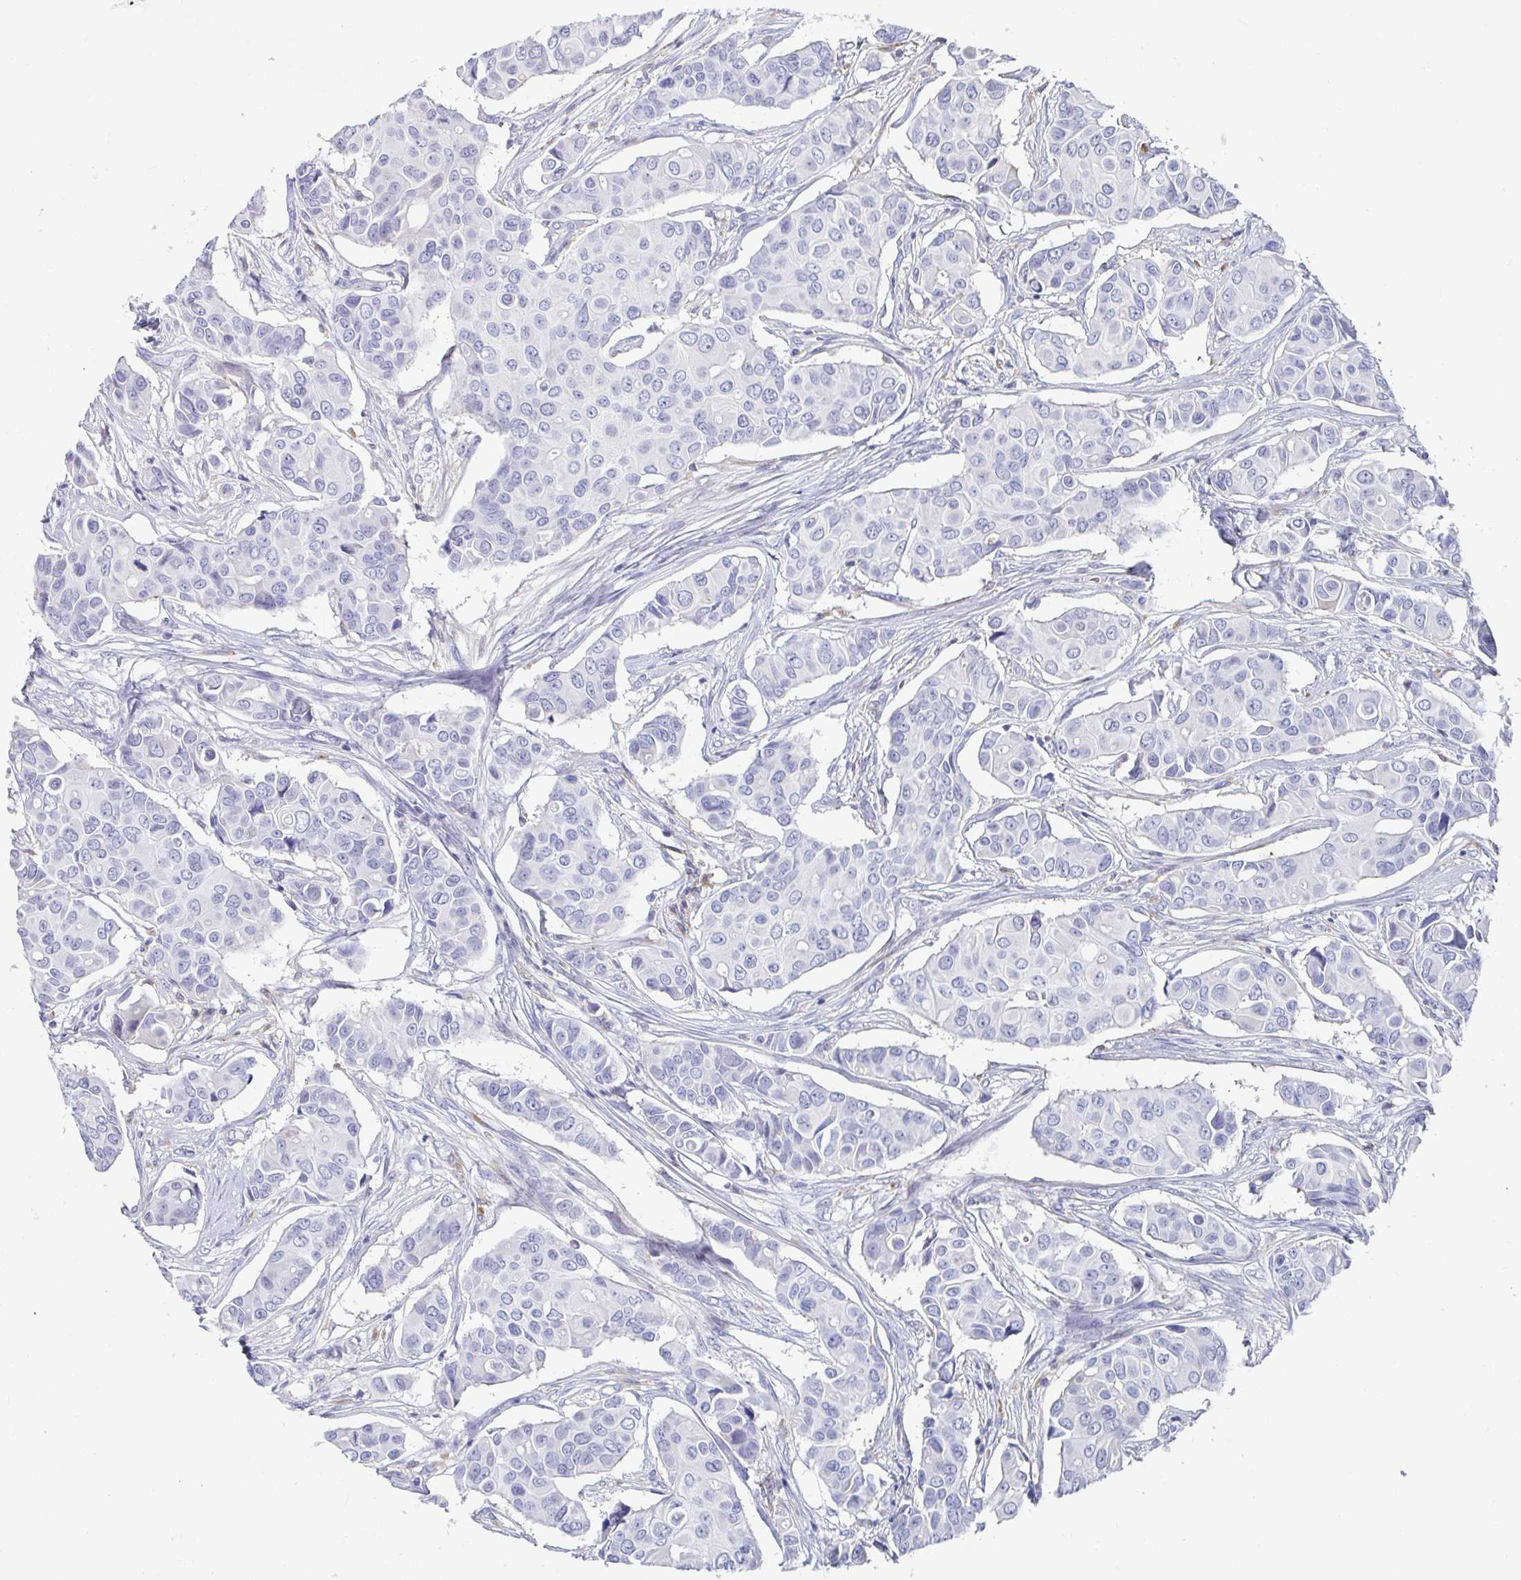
{"staining": {"intensity": "negative", "quantity": "none", "location": "none"}, "tissue": "breast cancer", "cell_type": "Tumor cells", "image_type": "cancer", "snomed": [{"axis": "morphology", "description": "Normal tissue, NOS"}, {"axis": "morphology", "description": "Duct carcinoma"}, {"axis": "topography", "description": "Skin"}, {"axis": "topography", "description": "Breast"}], "caption": "This is an immunohistochemistry (IHC) histopathology image of breast infiltrating ductal carcinoma. There is no positivity in tumor cells.", "gene": "ZFP82", "patient": {"sex": "female", "age": 54}}